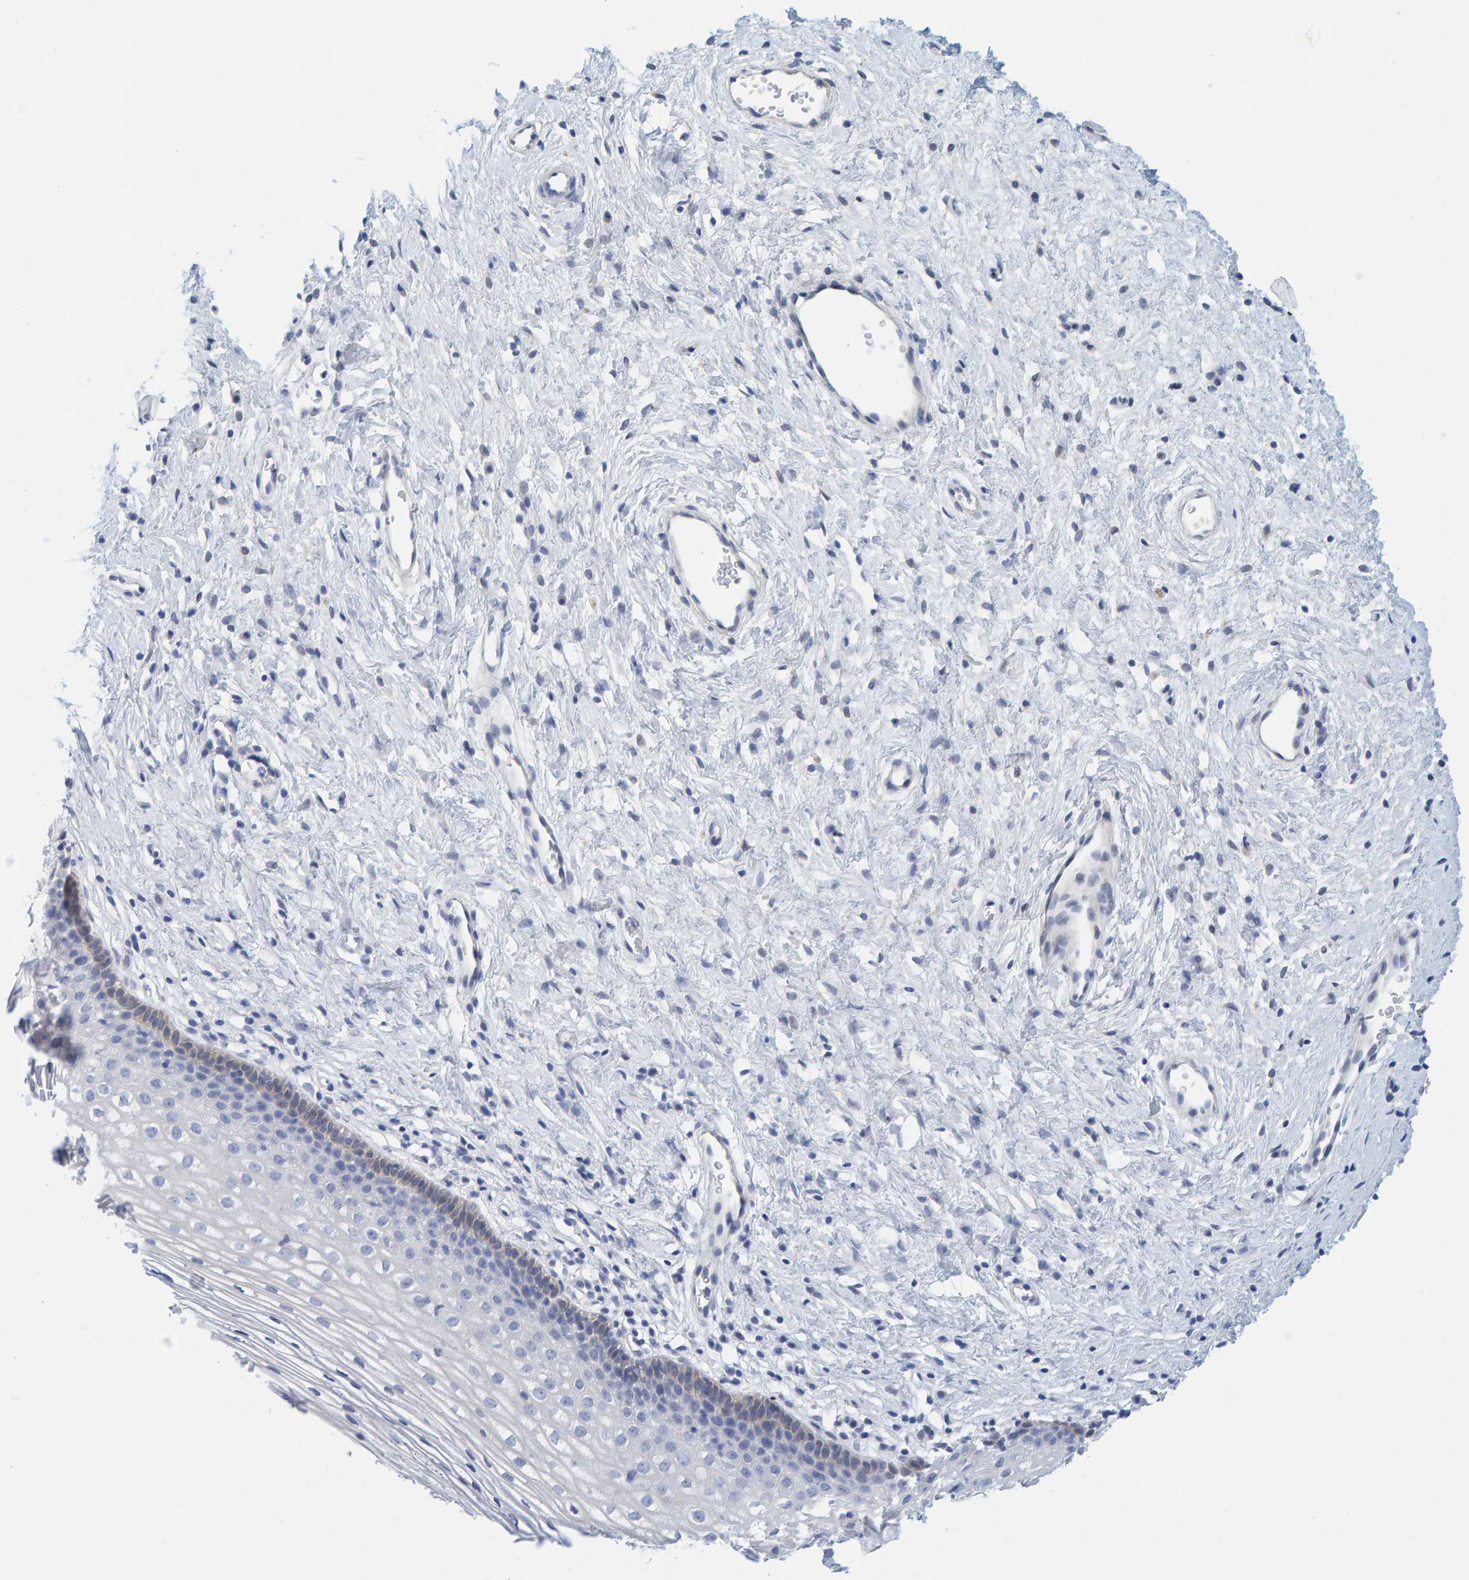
{"staining": {"intensity": "weak", "quantity": "<25%", "location": "cytoplasmic/membranous"}, "tissue": "cervix", "cell_type": "Glandular cells", "image_type": "normal", "snomed": [{"axis": "morphology", "description": "Normal tissue, NOS"}, {"axis": "topography", "description": "Cervix"}], "caption": "A high-resolution image shows IHC staining of unremarkable cervix, which shows no significant positivity in glandular cells.", "gene": "KLHL11", "patient": {"sex": "female", "age": 27}}